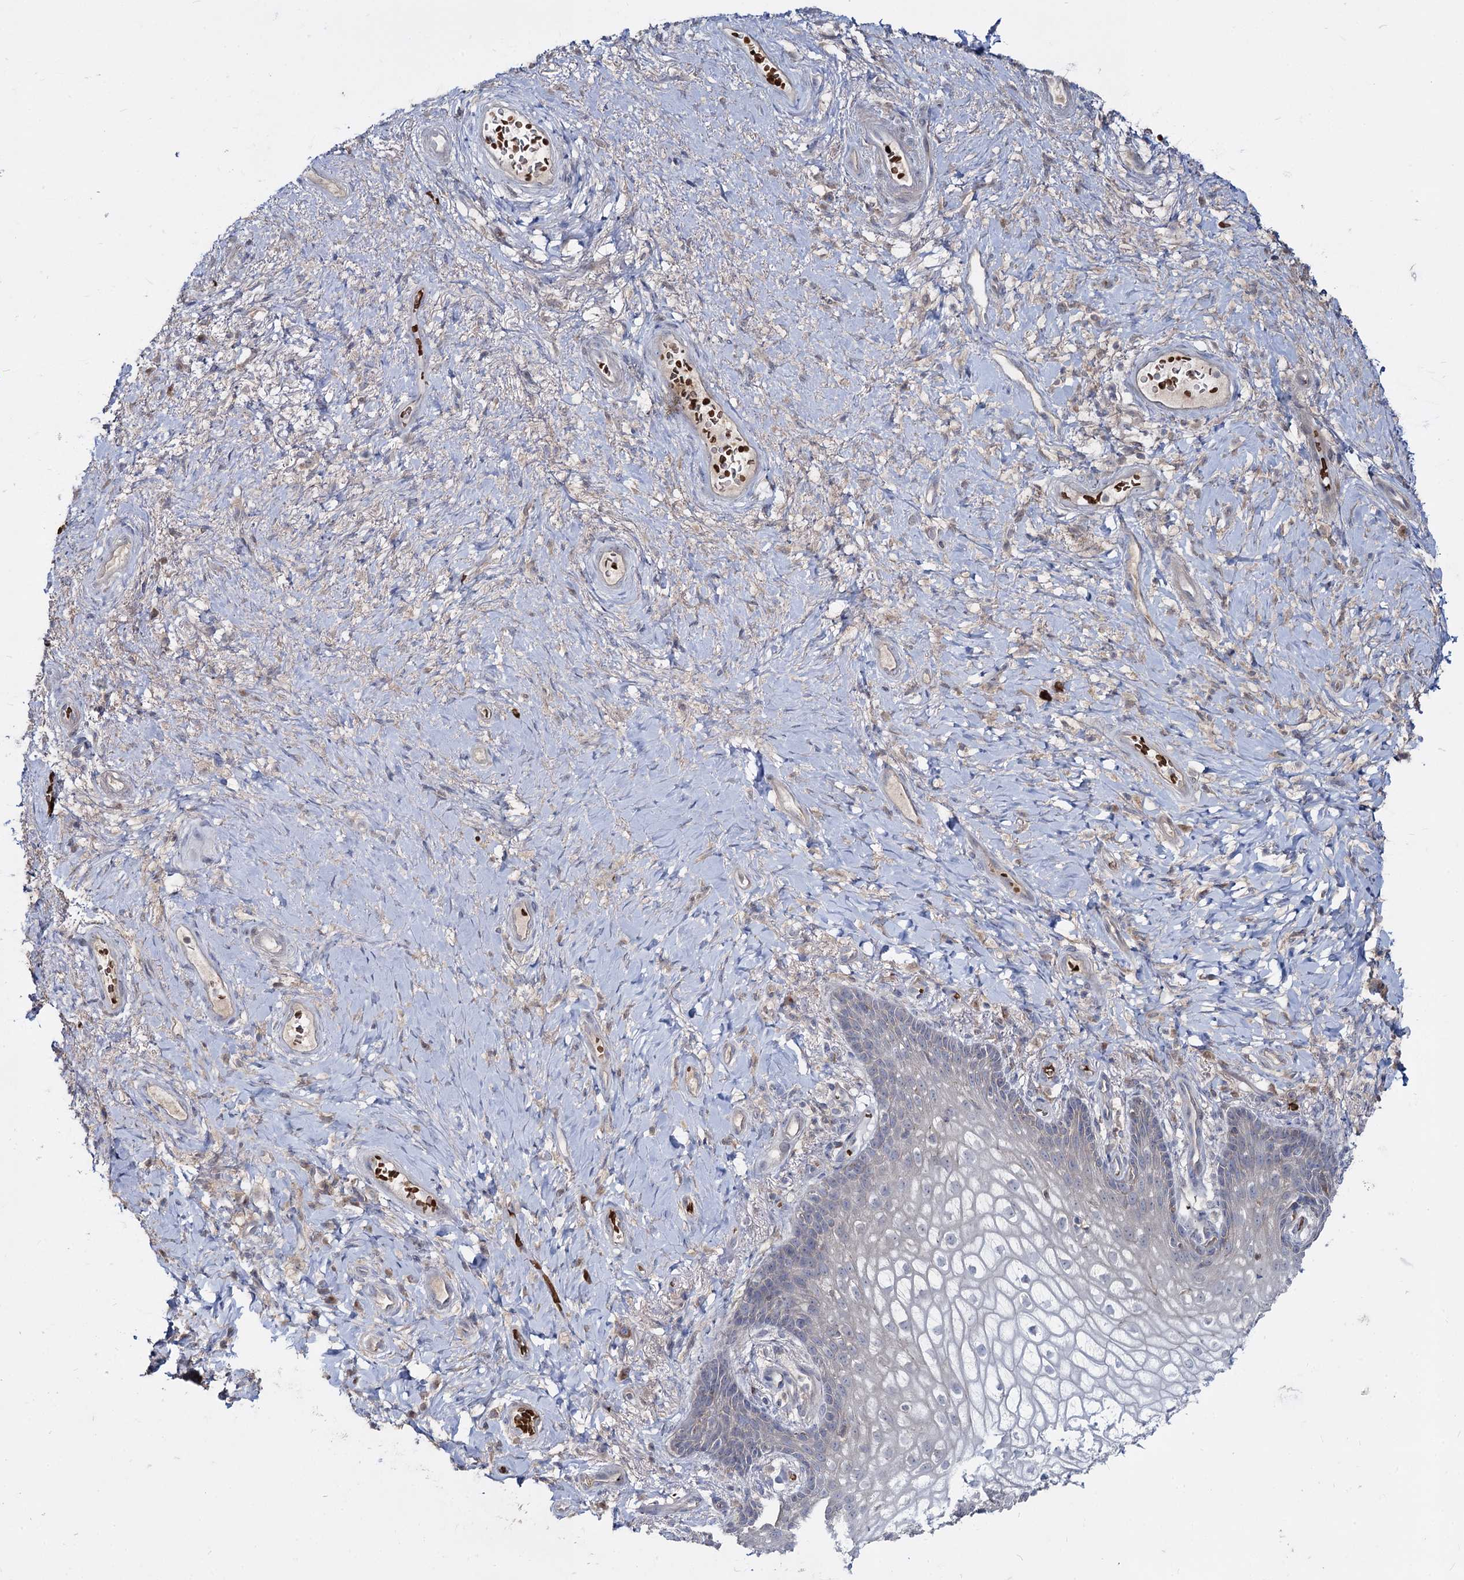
{"staining": {"intensity": "negative", "quantity": "none", "location": "none"}, "tissue": "vagina", "cell_type": "Squamous epithelial cells", "image_type": "normal", "snomed": [{"axis": "morphology", "description": "Normal tissue, NOS"}, {"axis": "topography", "description": "Vagina"}], "caption": "Protein analysis of benign vagina exhibits no significant positivity in squamous epithelial cells. Brightfield microscopy of IHC stained with DAB (3,3'-diaminobenzidine) (brown) and hematoxylin (blue), captured at high magnification.", "gene": "RNF6", "patient": {"sex": "female", "age": 60}}